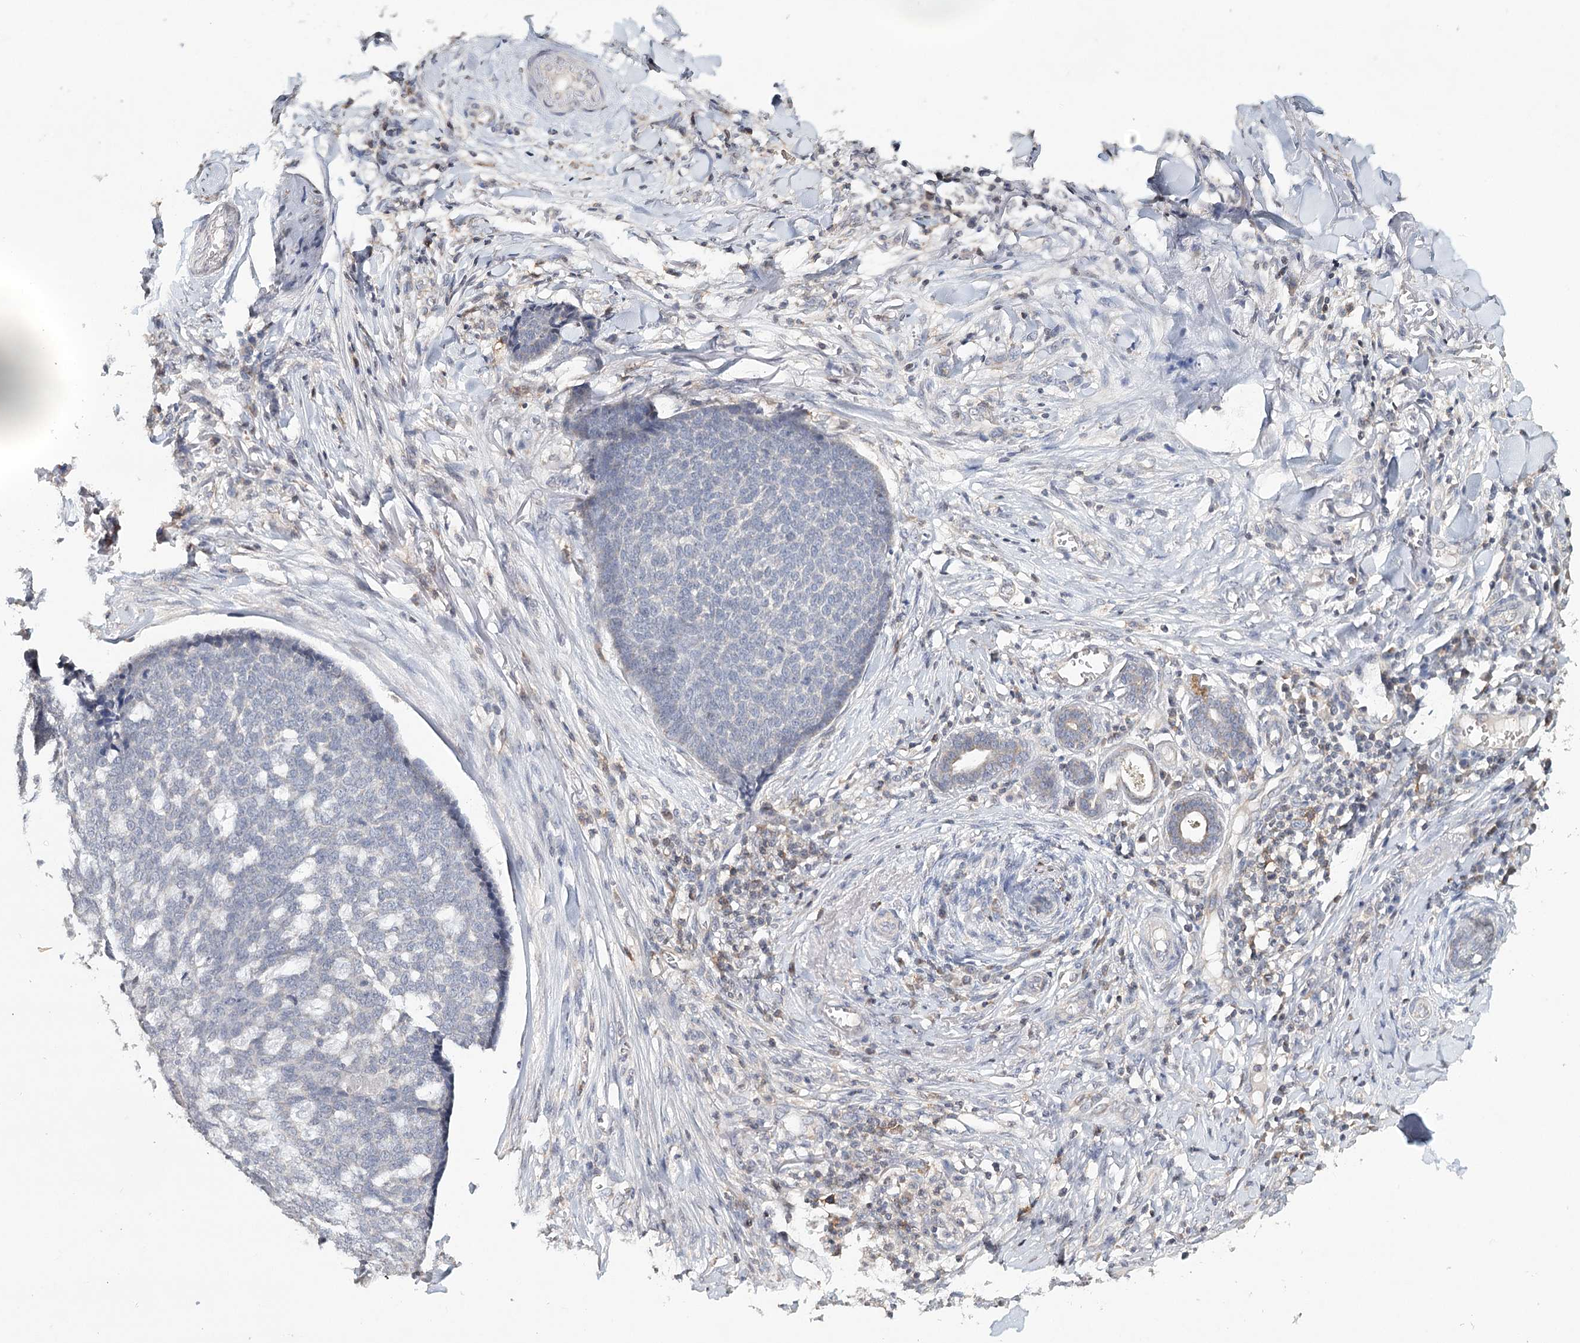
{"staining": {"intensity": "negative", "quantity": "none", "location": "none"}, "tissue": "skin cancer", "cell_type": "Tumor cells", "image_type": "cancer", "snomed": [{"axis": "morphology", "description": "Basal cell carcinoma"}, {"axis": "topography", "description": "Skin"}], "caption": "High magnification brightfield microscopy of skin basal cell carcinoma stained with DAB (3,3'-diaminobenzidine) (brown) and counterstained with hematoxylin (blue): tumor cells show no significant expression.", "gene": "ICOS", "patient": {"sex": "male", "age": 84}}